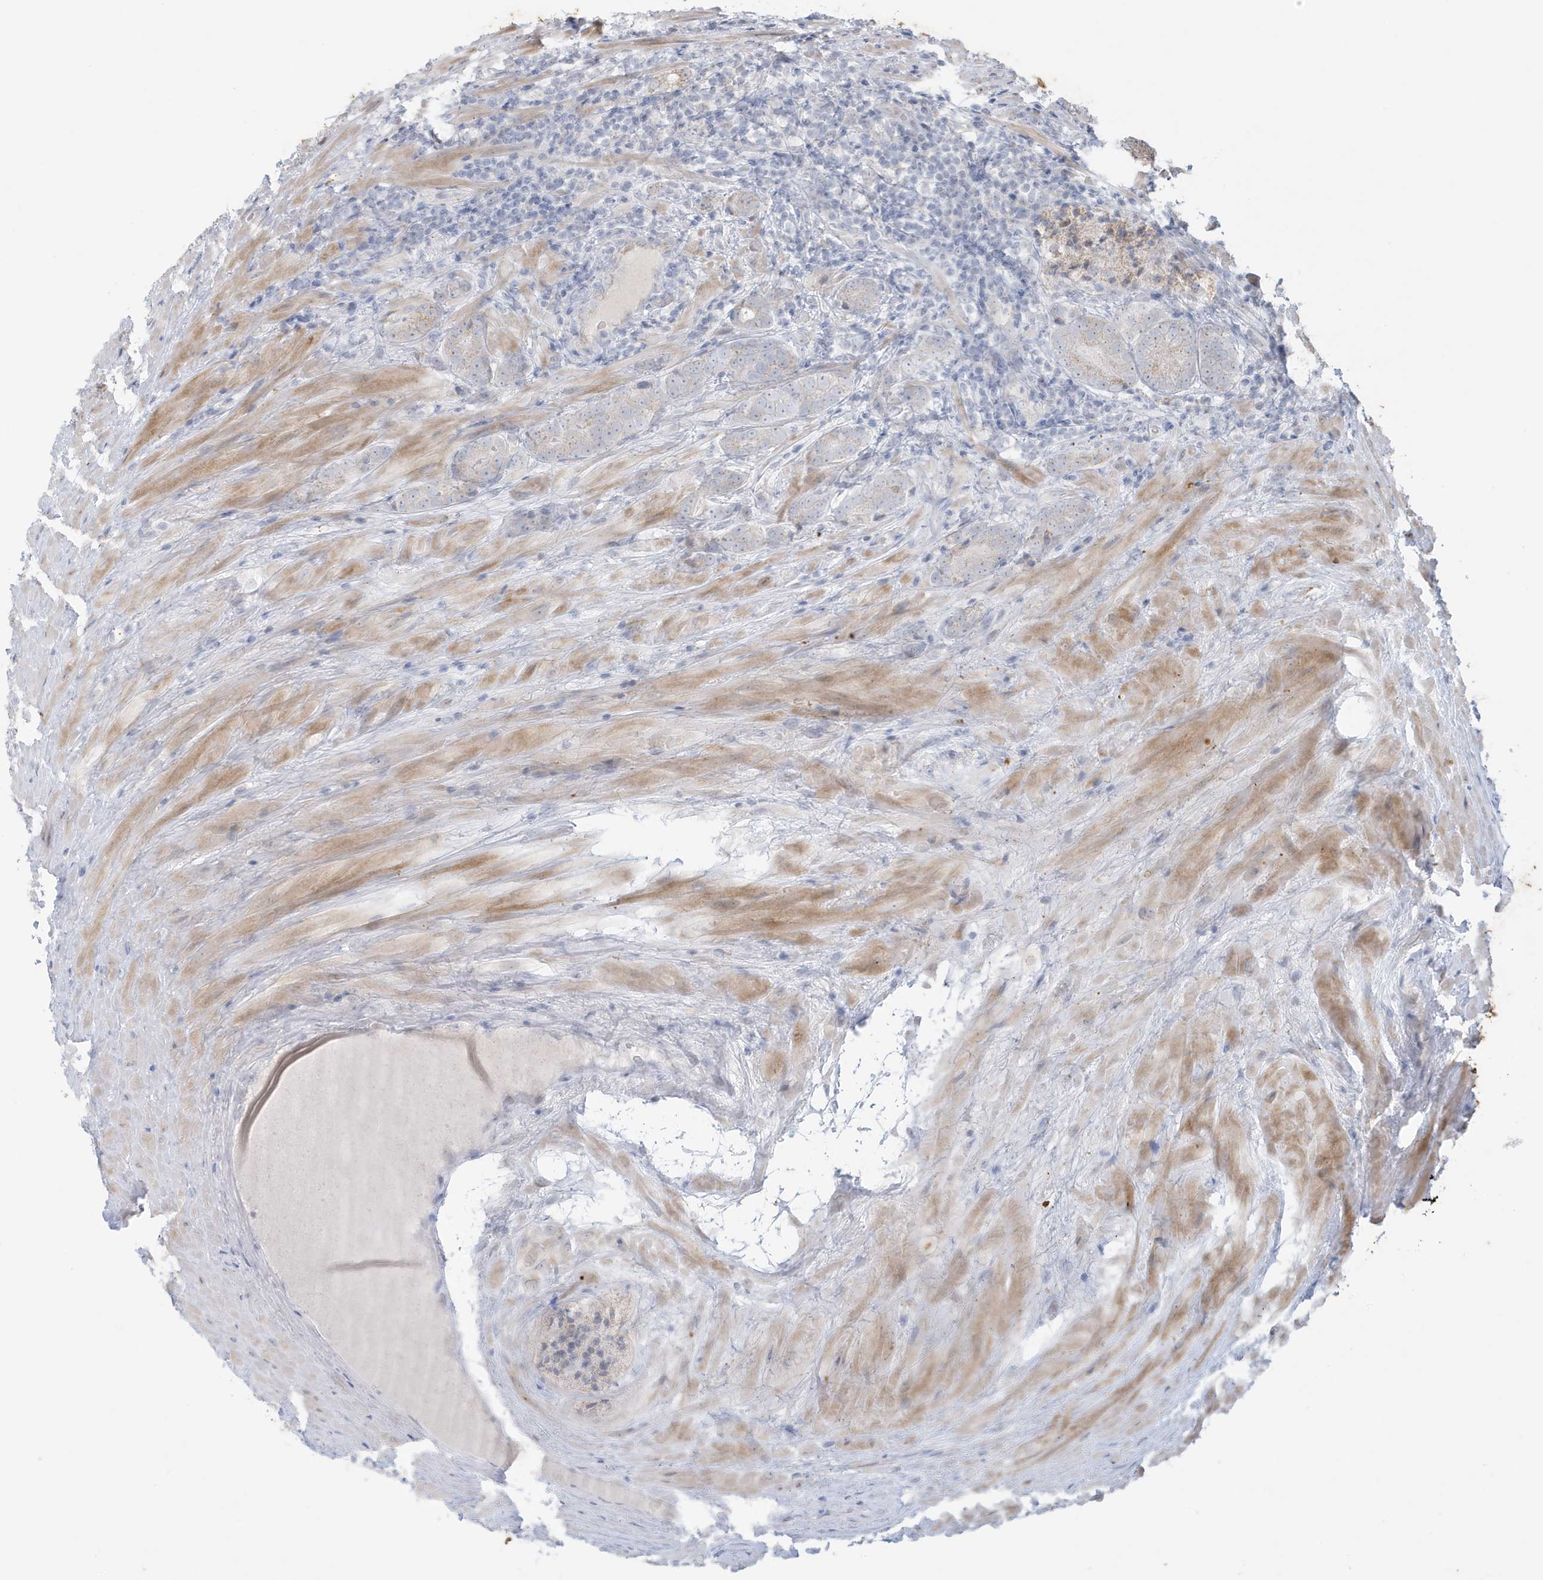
{"staining": {"intensity": "weak", "quantity": "<25%", "location": "cytoplasmic/membranous"}, "tissue": "prostate cancer", "cell_type": "Tumor cells", "image_type": "cancer", "snomed": [{"axis": "morphology", "description": "Adenocarcinoma, High grade"}, {"axis": "topography", "description": "Prostate"}], "caption": "Immunohistochemistry photomicrograph of prostate cancer (adenocarcinoma (high-grade)) stained for a protein (brown), which demonstrates no positivity in tumor cells.", "gene": "FNDC1", "patient": {"sex": "male", "age": 57}}